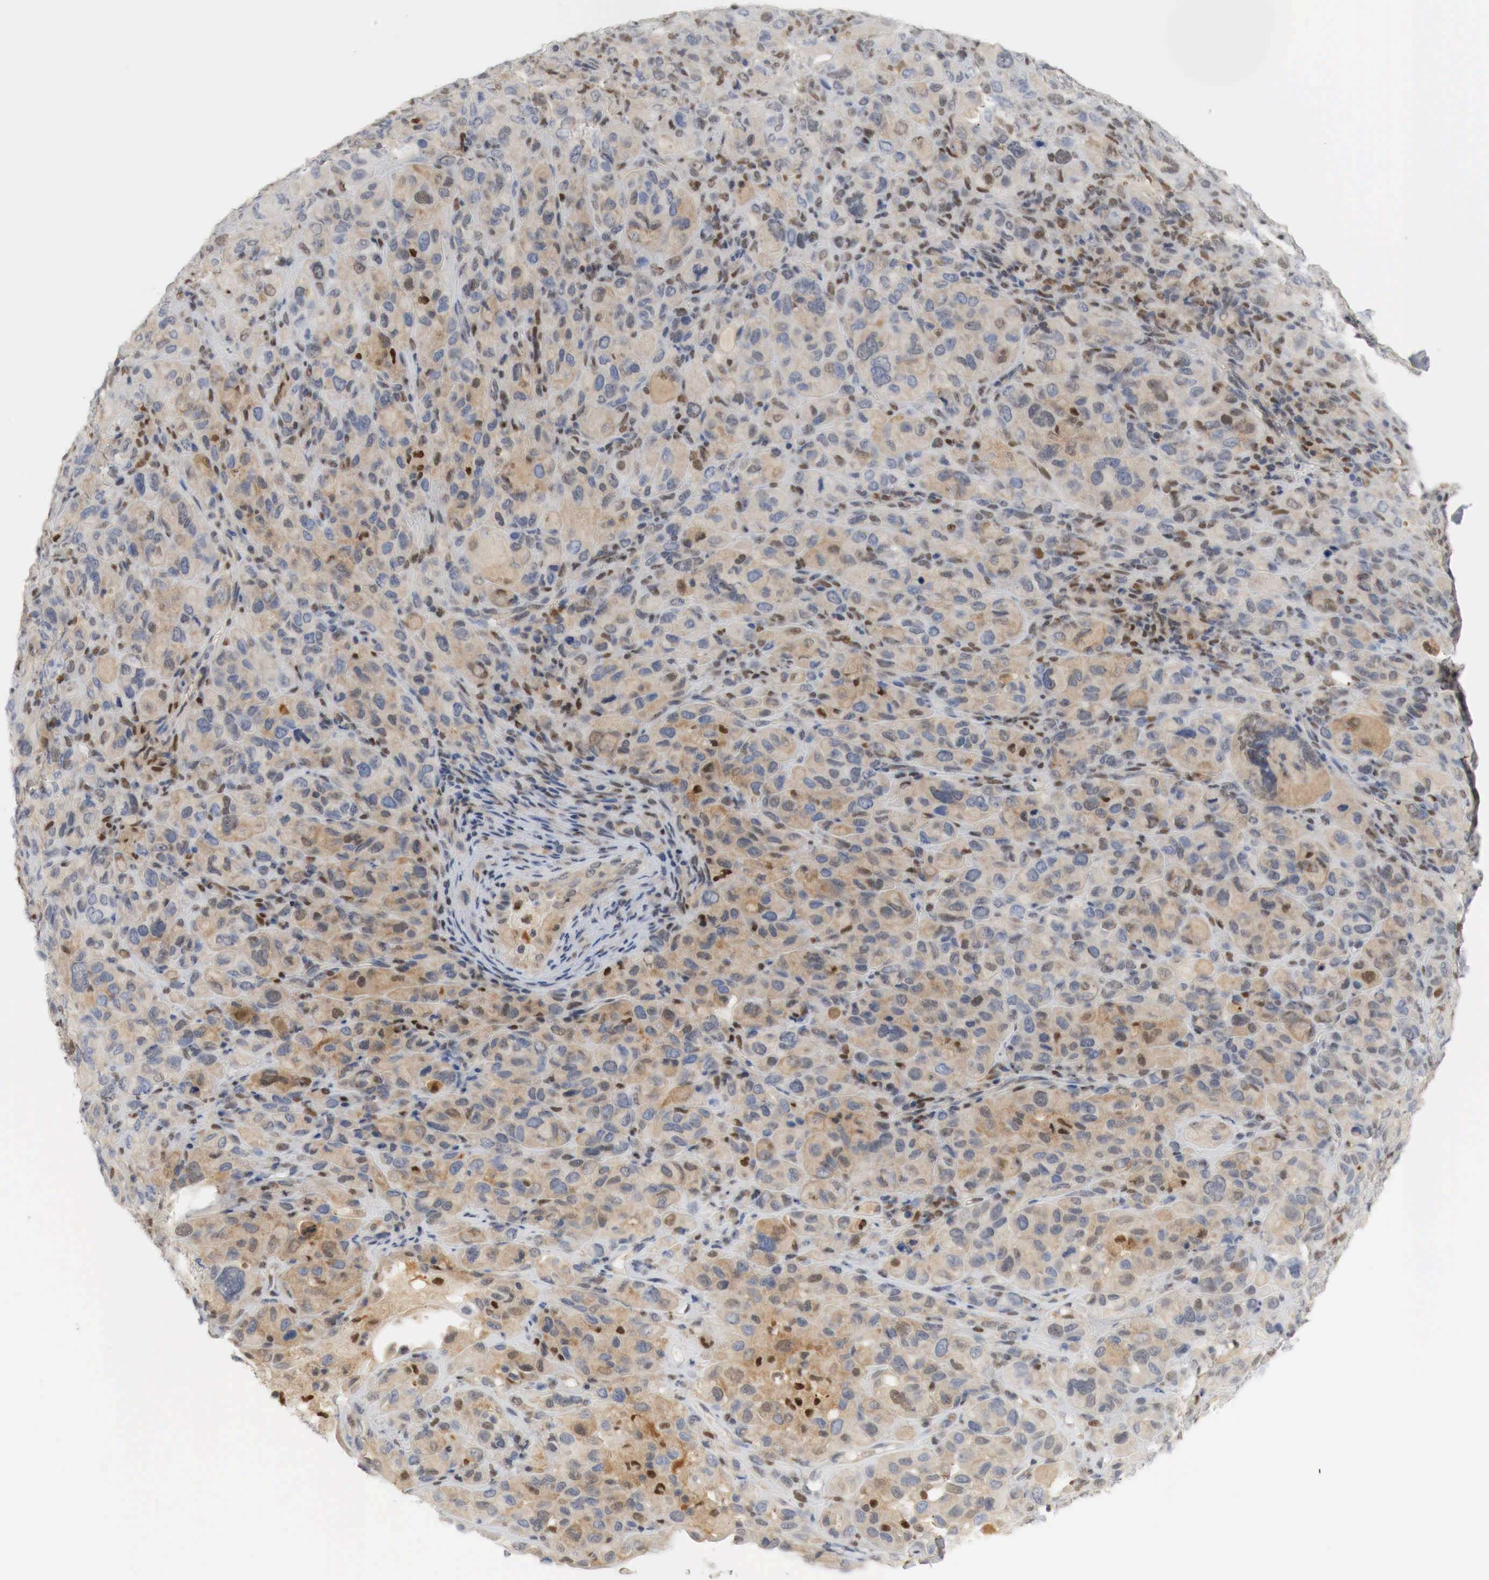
{"staining": {"intensity": "moderate", "quantity": "<25%", "location": "cytoplasmic/membranous,nuclear"}, "tissue": "melanoma", "cell_type": "Tumor cells", "image_type": "cancer", "snomed": [{"axis": "morphology", "description": "Malignant melanoma, Metastatic site"}, {"axis": "topography", "description": "Skin"}], "caption": "The histopathology image demonstrates staining of malignant melanoma (metastatic site), revealing moderate cytoplasmic/membranous and nuclear protein positivity (brown color) within tumor cells. The protein of interest is stained brown, and the nuclei are stained in blue (DAB IHC with brightfield microscopy, high magnification).", "gene": "MYC", "patient": {"sex": "male", "age": 32}}